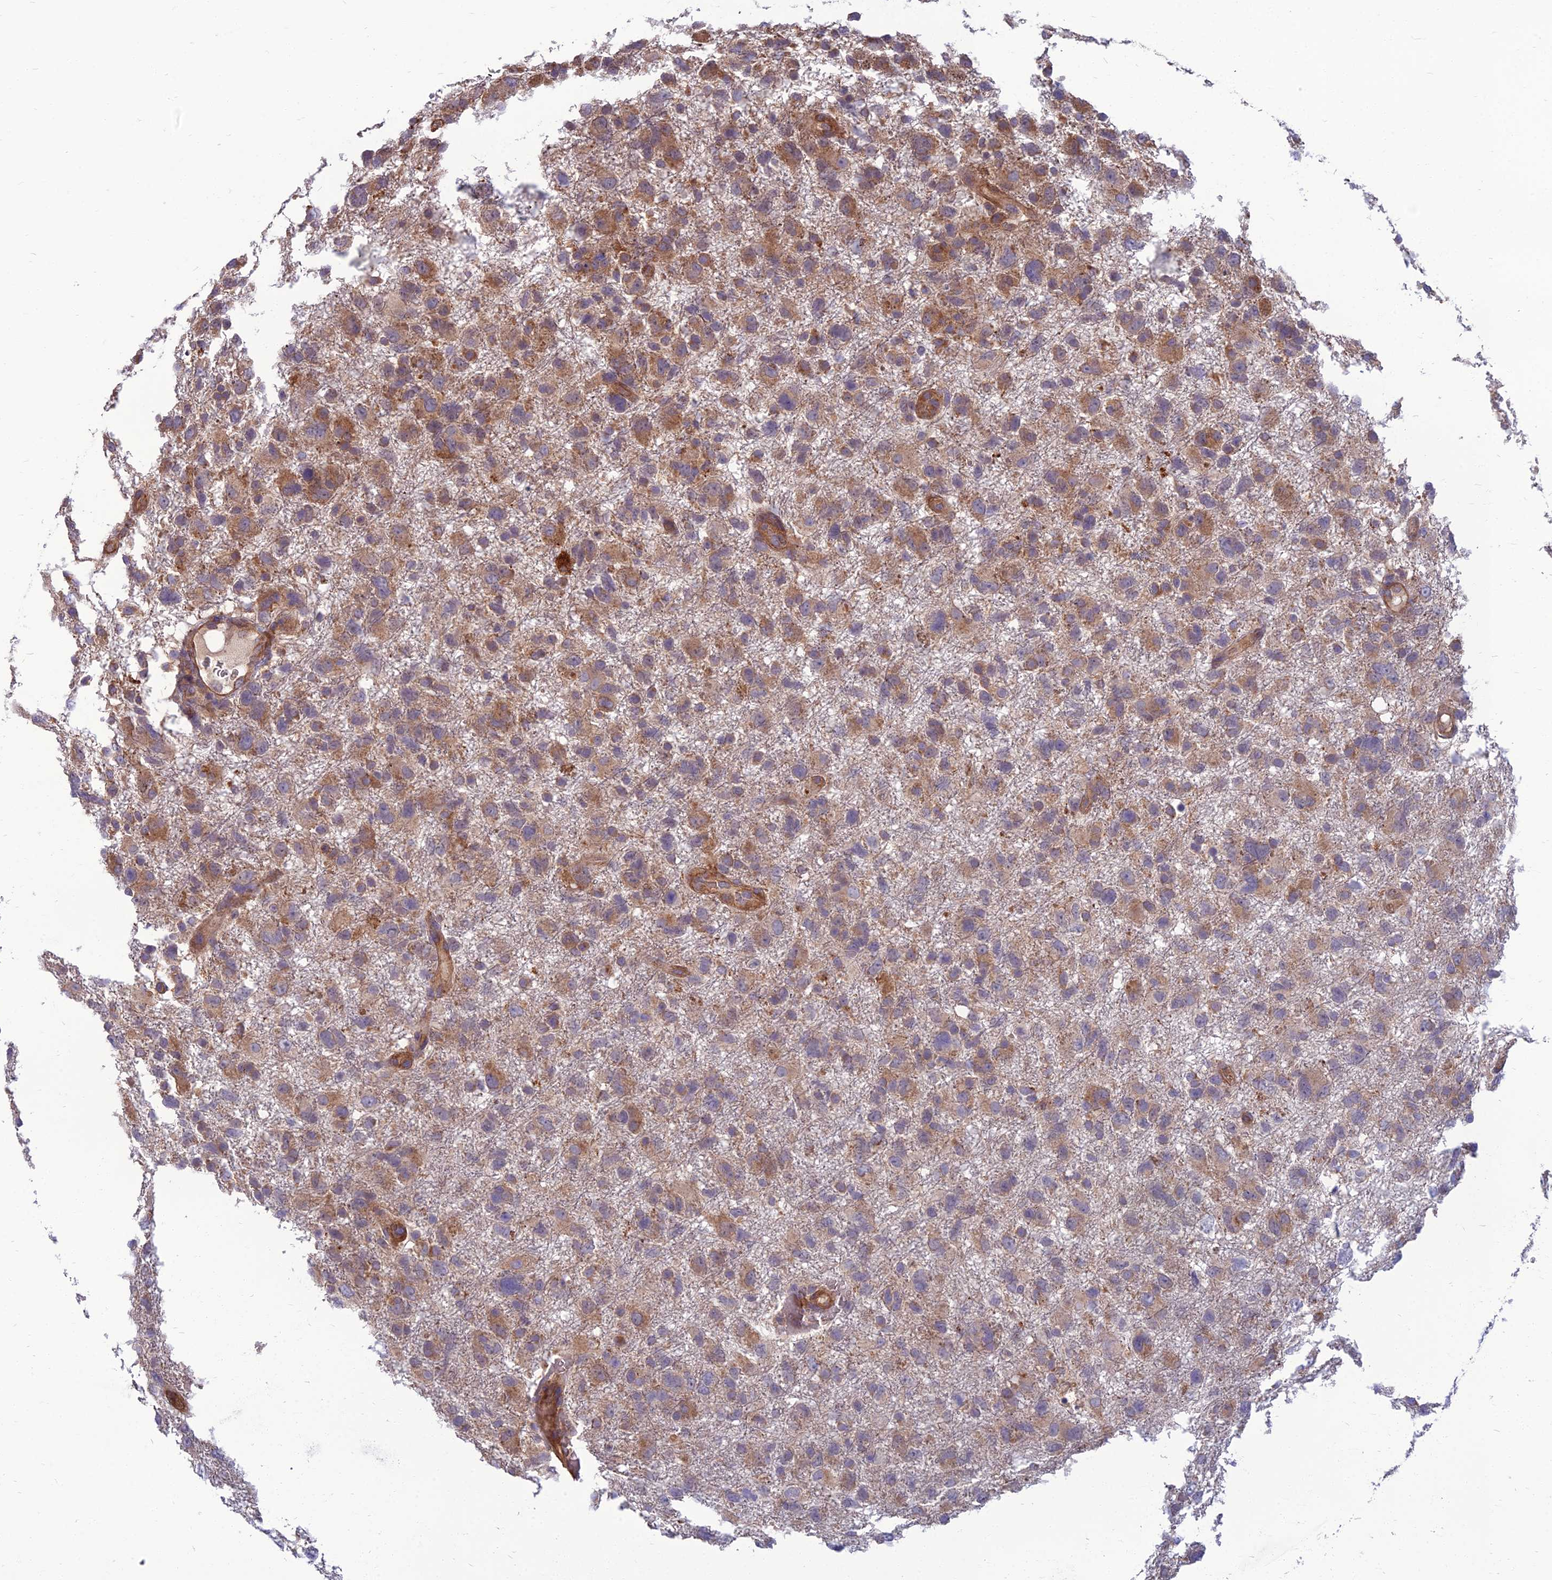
{"staining": {"intensity": "moderate", "quantity": ">75%", "location": "cytoplasmic/membranous"}, "tissue": "glioma", "cell_type": "Tumor cells", "image_type": "cancer", "snomed": [{"axis": "morphology", "description": "Glioma, malignant, High grade"}, {"axis": "topography", "description": "Brain"}], "caption": "Moderate cytoplasmic/membranous staining is present in about >75% of tumor cells in malignant glioma (high-grade).", "gene": "WDR24", "patient": {"sex": "male", "age": 61}}